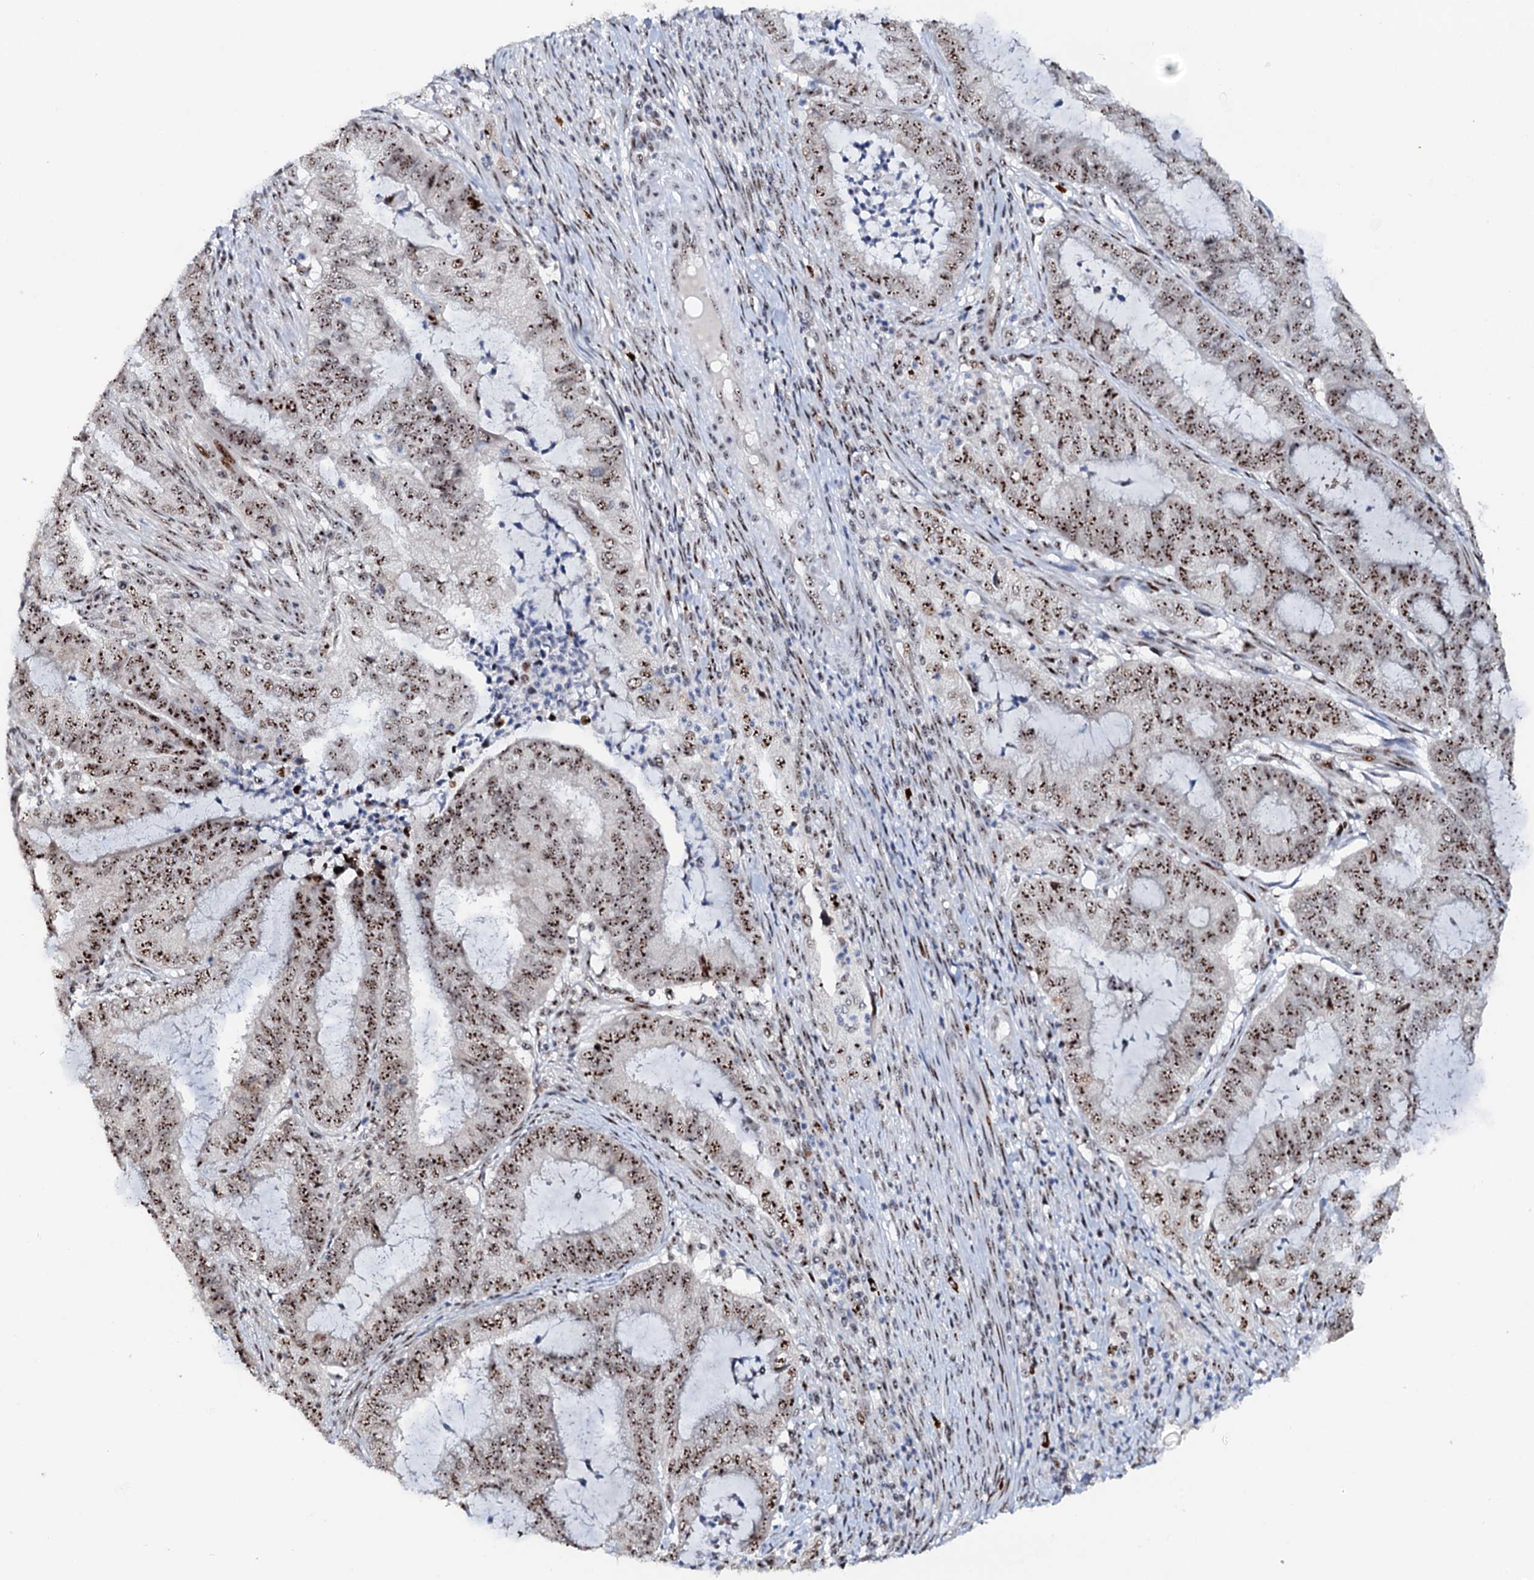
{"staining": {"intensity": "moderate", "quantity": ">75%", "location": "nuclear"}, "tissue": "endometrial cancer", "cell_type": "Tumor cells", "image_type": "cancer", "snomed": [{"axis": "morphology", "description": "Adenocarcinoma, NOS"}, {"axis": "topography", "description": "Endometrium"}], "caption": "Human endometrial adenocarcinoma stained for a protein (brown) shows moderate nuclear positive staining in about >75% of tumor cells.", "gene": "NEUROG3", "patient": {"sex": "female", "age": 51}}